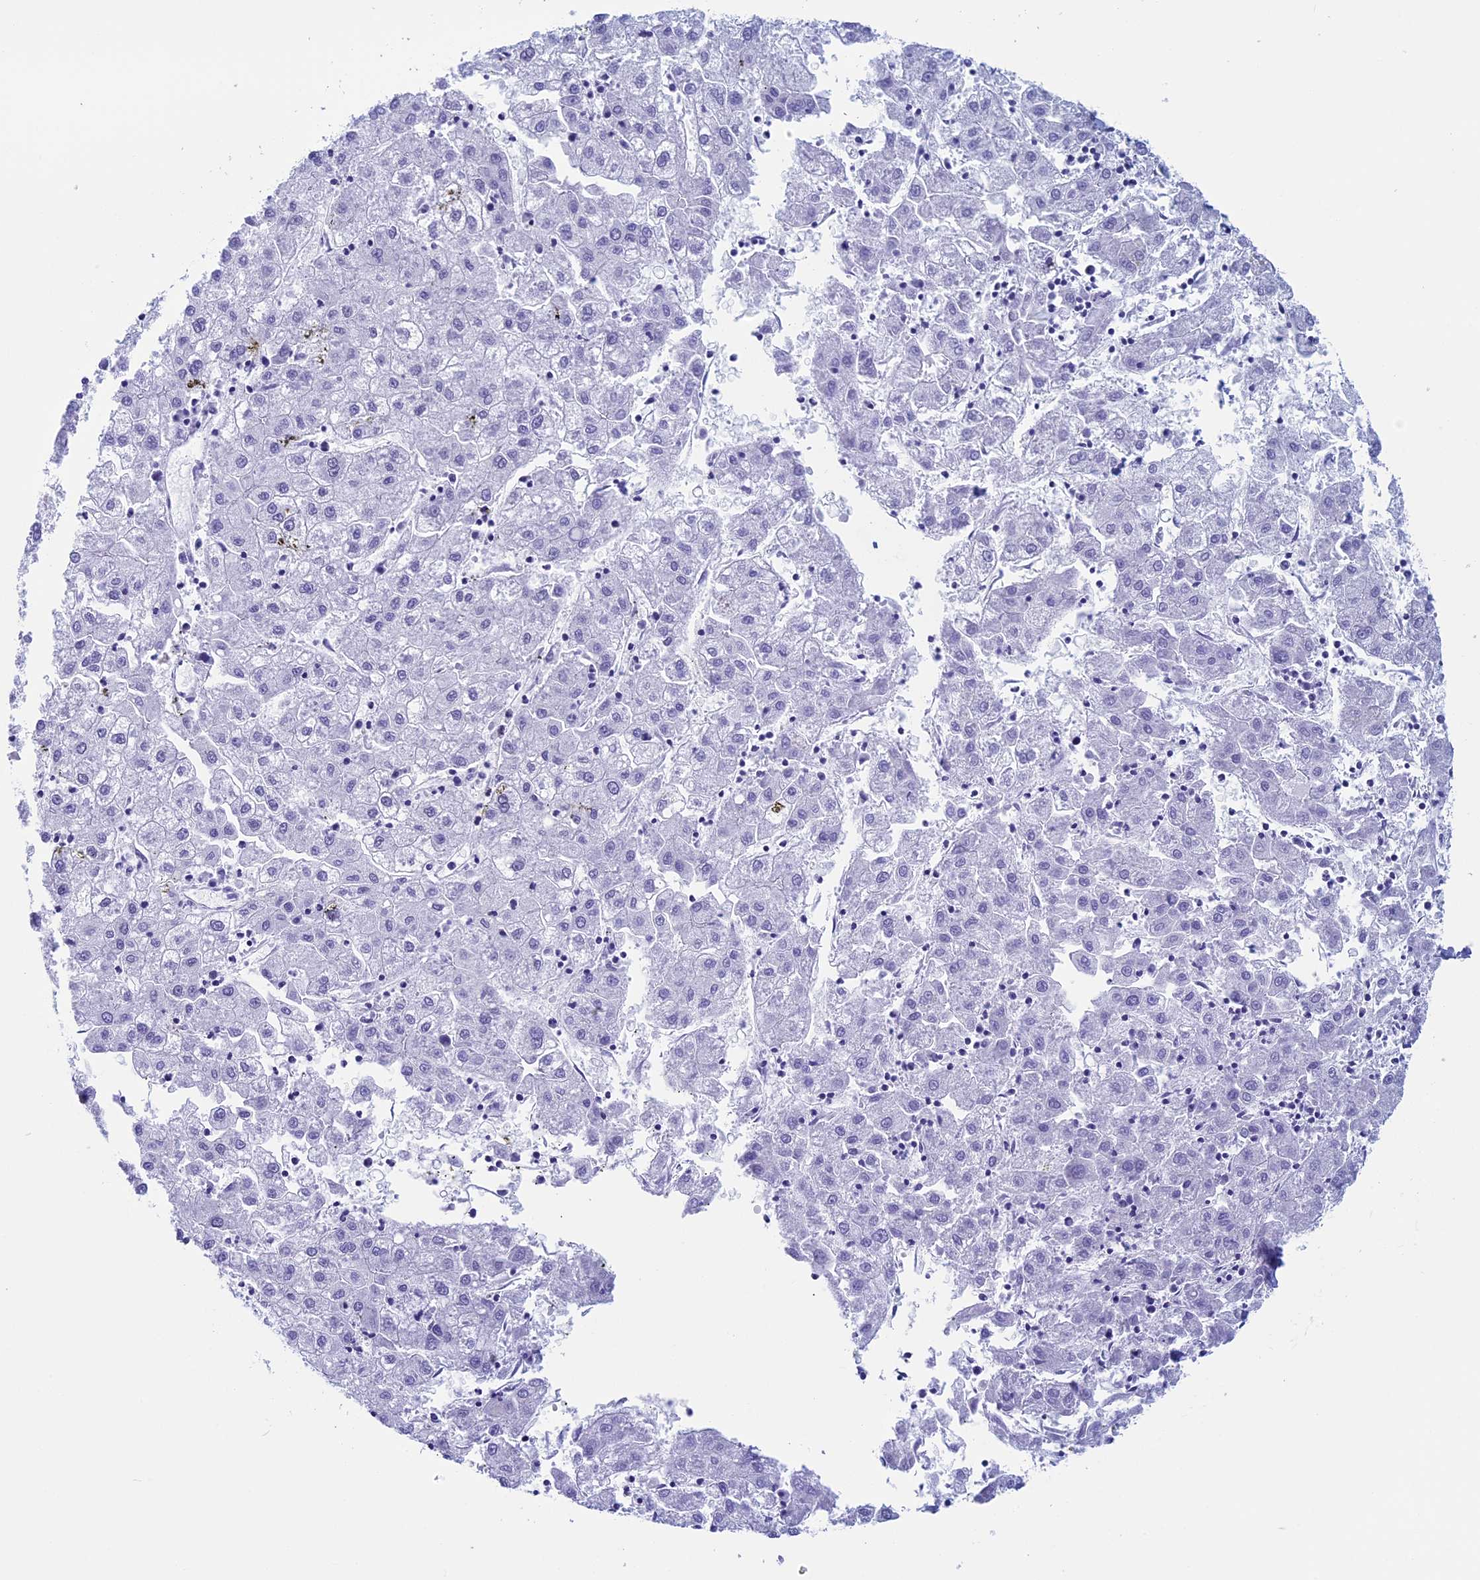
{"staining": {"intensity": "negative", "quantity": "none", "location": "none"}, "tissue": "liver cancer", "cell_type": "Tumor cells", "image_type": "cancer", "snomed": [{"axis": "morphology", "description": "Carcinoma, Hepatocellular, NOS"}, {"axis": "topography", "description": "Liver"}], "caption": "Photomicrograph shows no significant protein staining in tumor cells of liver hepatocellular carcinoma.", "gene": "FAM169A", "patient": {"sex": "male", "age": 72}}